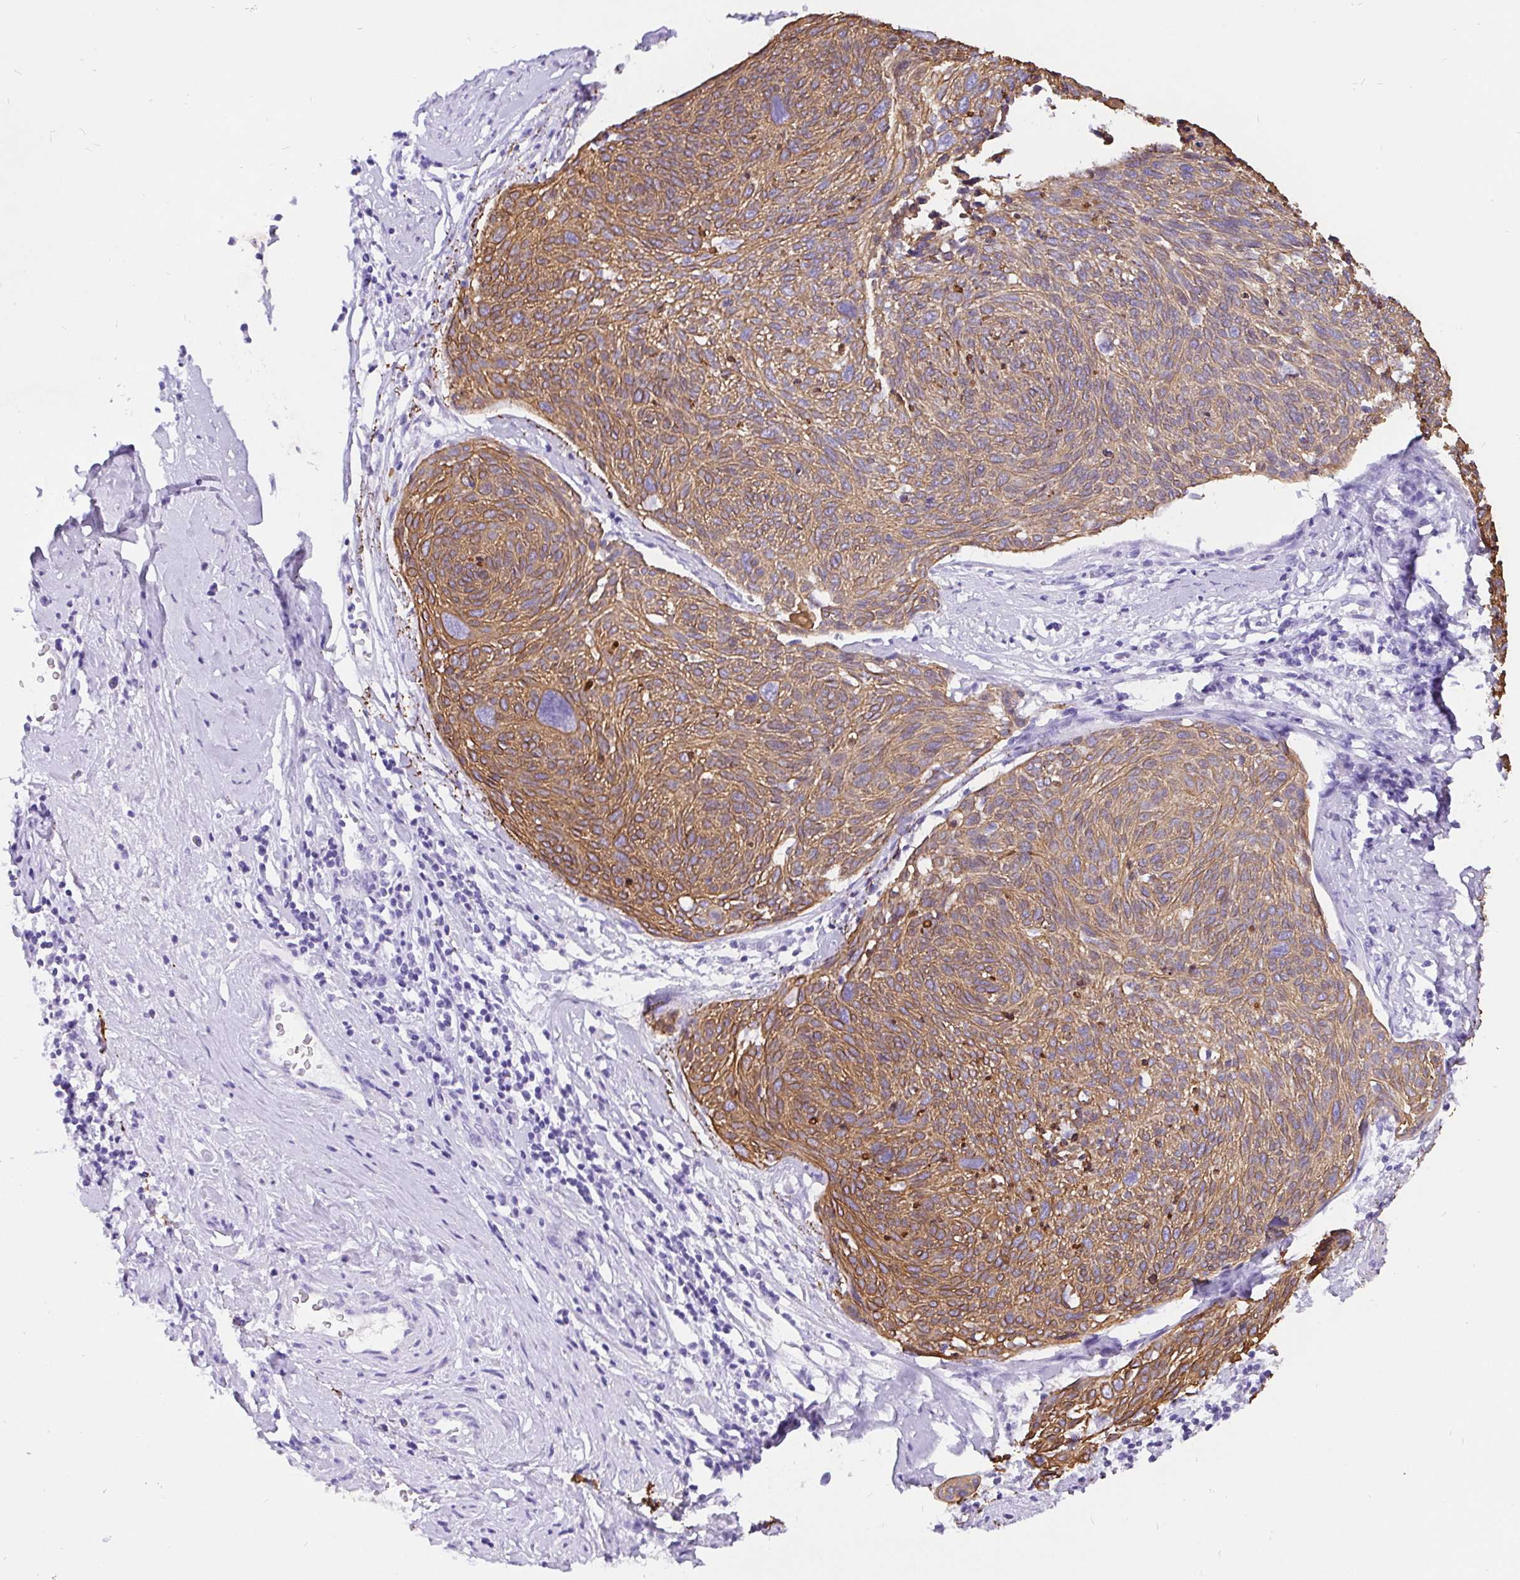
{"staining": {"intensity": "moderate", "quantity": ">75%", "location": "cytoplasmic/membranous"}, "tissue": "cervical cancer", "cell_type": "Tumor cells", "image_type": "cancer", "snomed": [{"axis": "morphology", "description": "Squamous cell carcinoma, NOS"}, {"axis": "topography", "description": "Cervix"}], "caption": "This photomicrograph displays immunohistochemistry staining of human cervical cancer (squamous cell carcinoma), with medium moderate cytoplasmic/membranous positivity in about >75% of tumor cells.", "gene": "KRT13", "patient": {"sex": "female", "age": 49}}